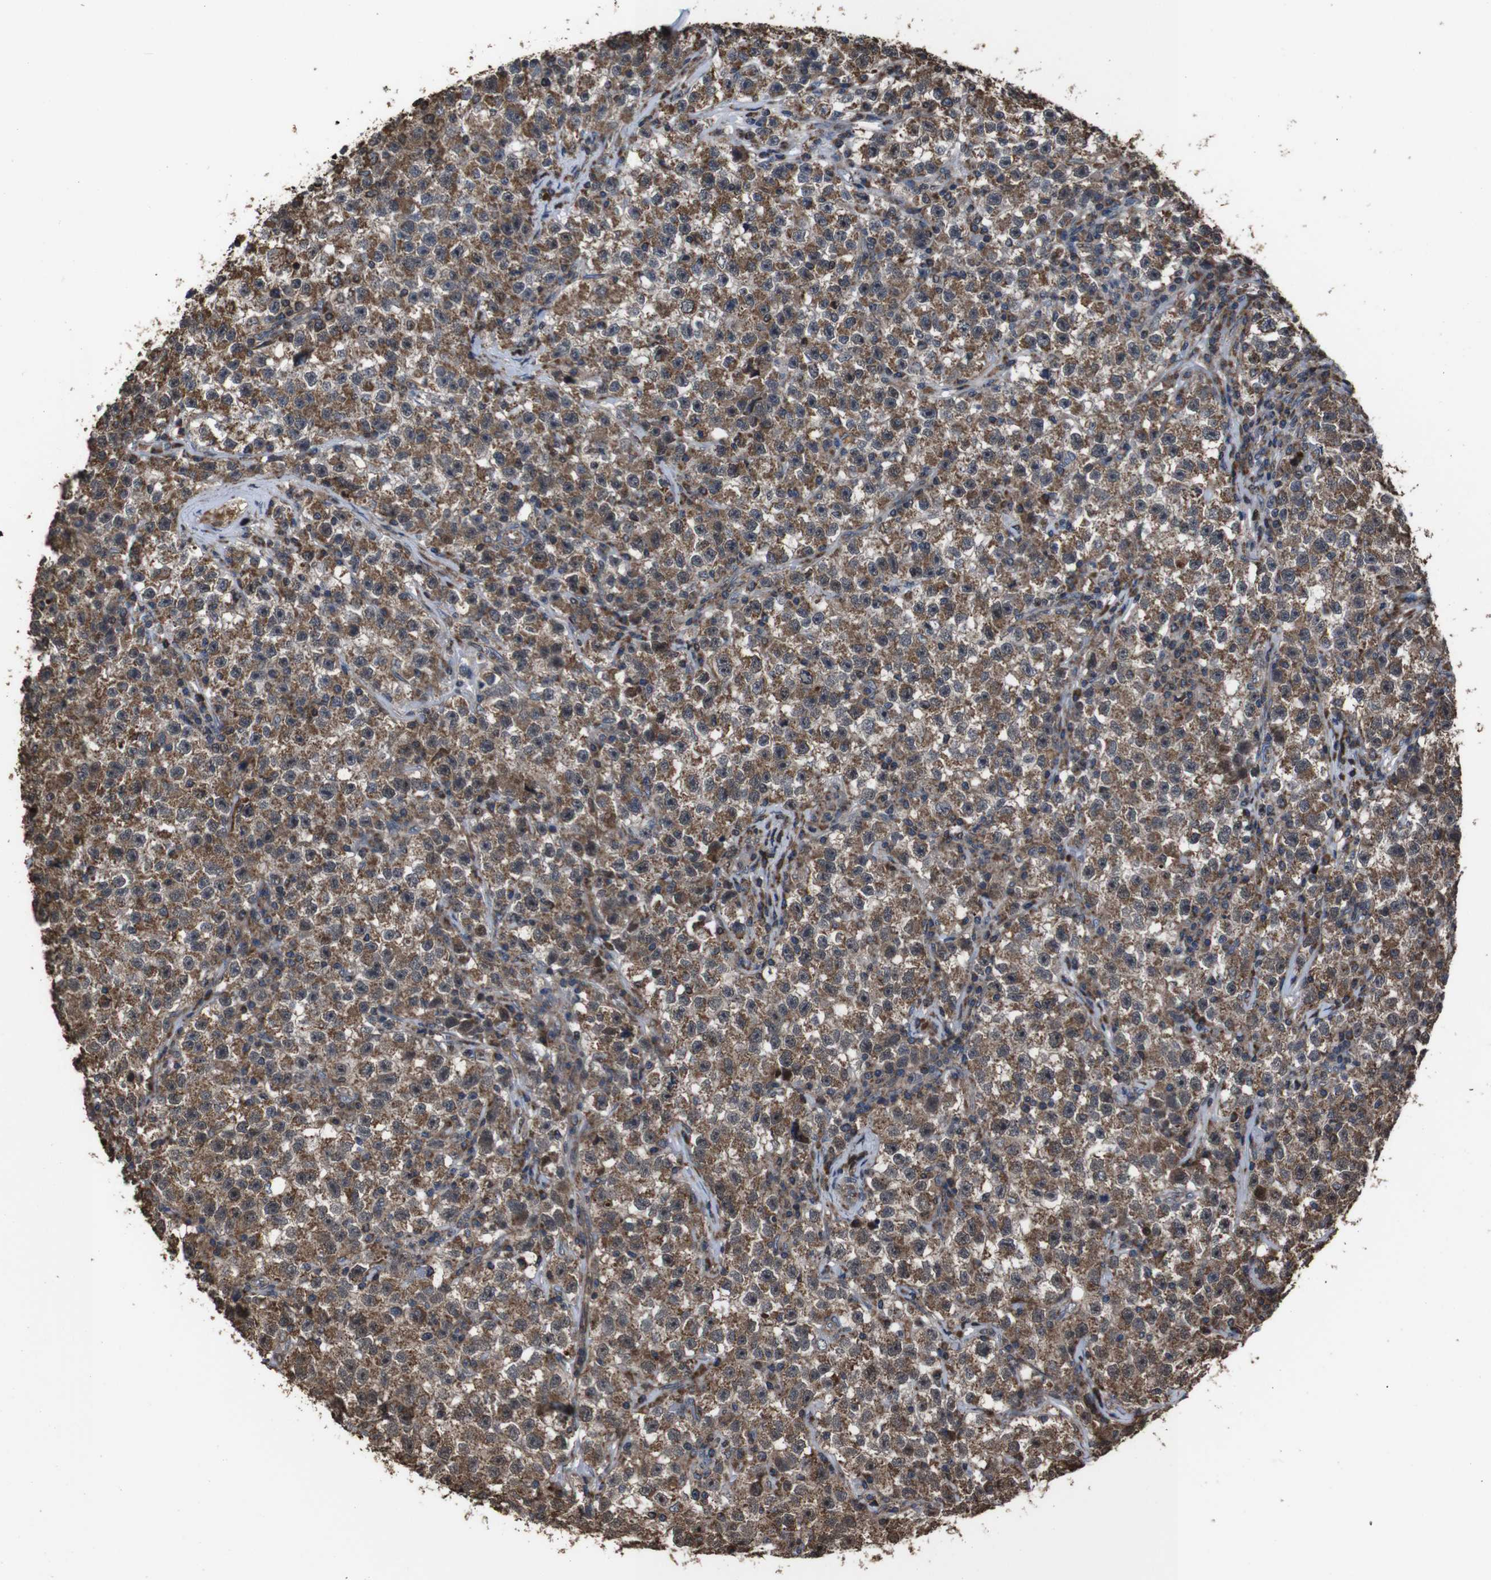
{"staining": {"intensity": "moderate", "quantity": ">75%", "location": "cytoplasmic/membranous"}, "tissue": "testis cancer", "cell_type": "Tumor cells", "image_type": "cancer", "snomed": [{"axis": "morphology", "description": "Seminoma, NOS"}, {"axis": "topography", "description": "Testis"}], "caption": "There is medium levels of moderate cytoplasmic/membranous positivity in tumor cells of testis cancer, as demonstrated by immunohistochemical staining (brown color).", "gene": "SNN", "patient": {"sex": "male", "age": 22}}